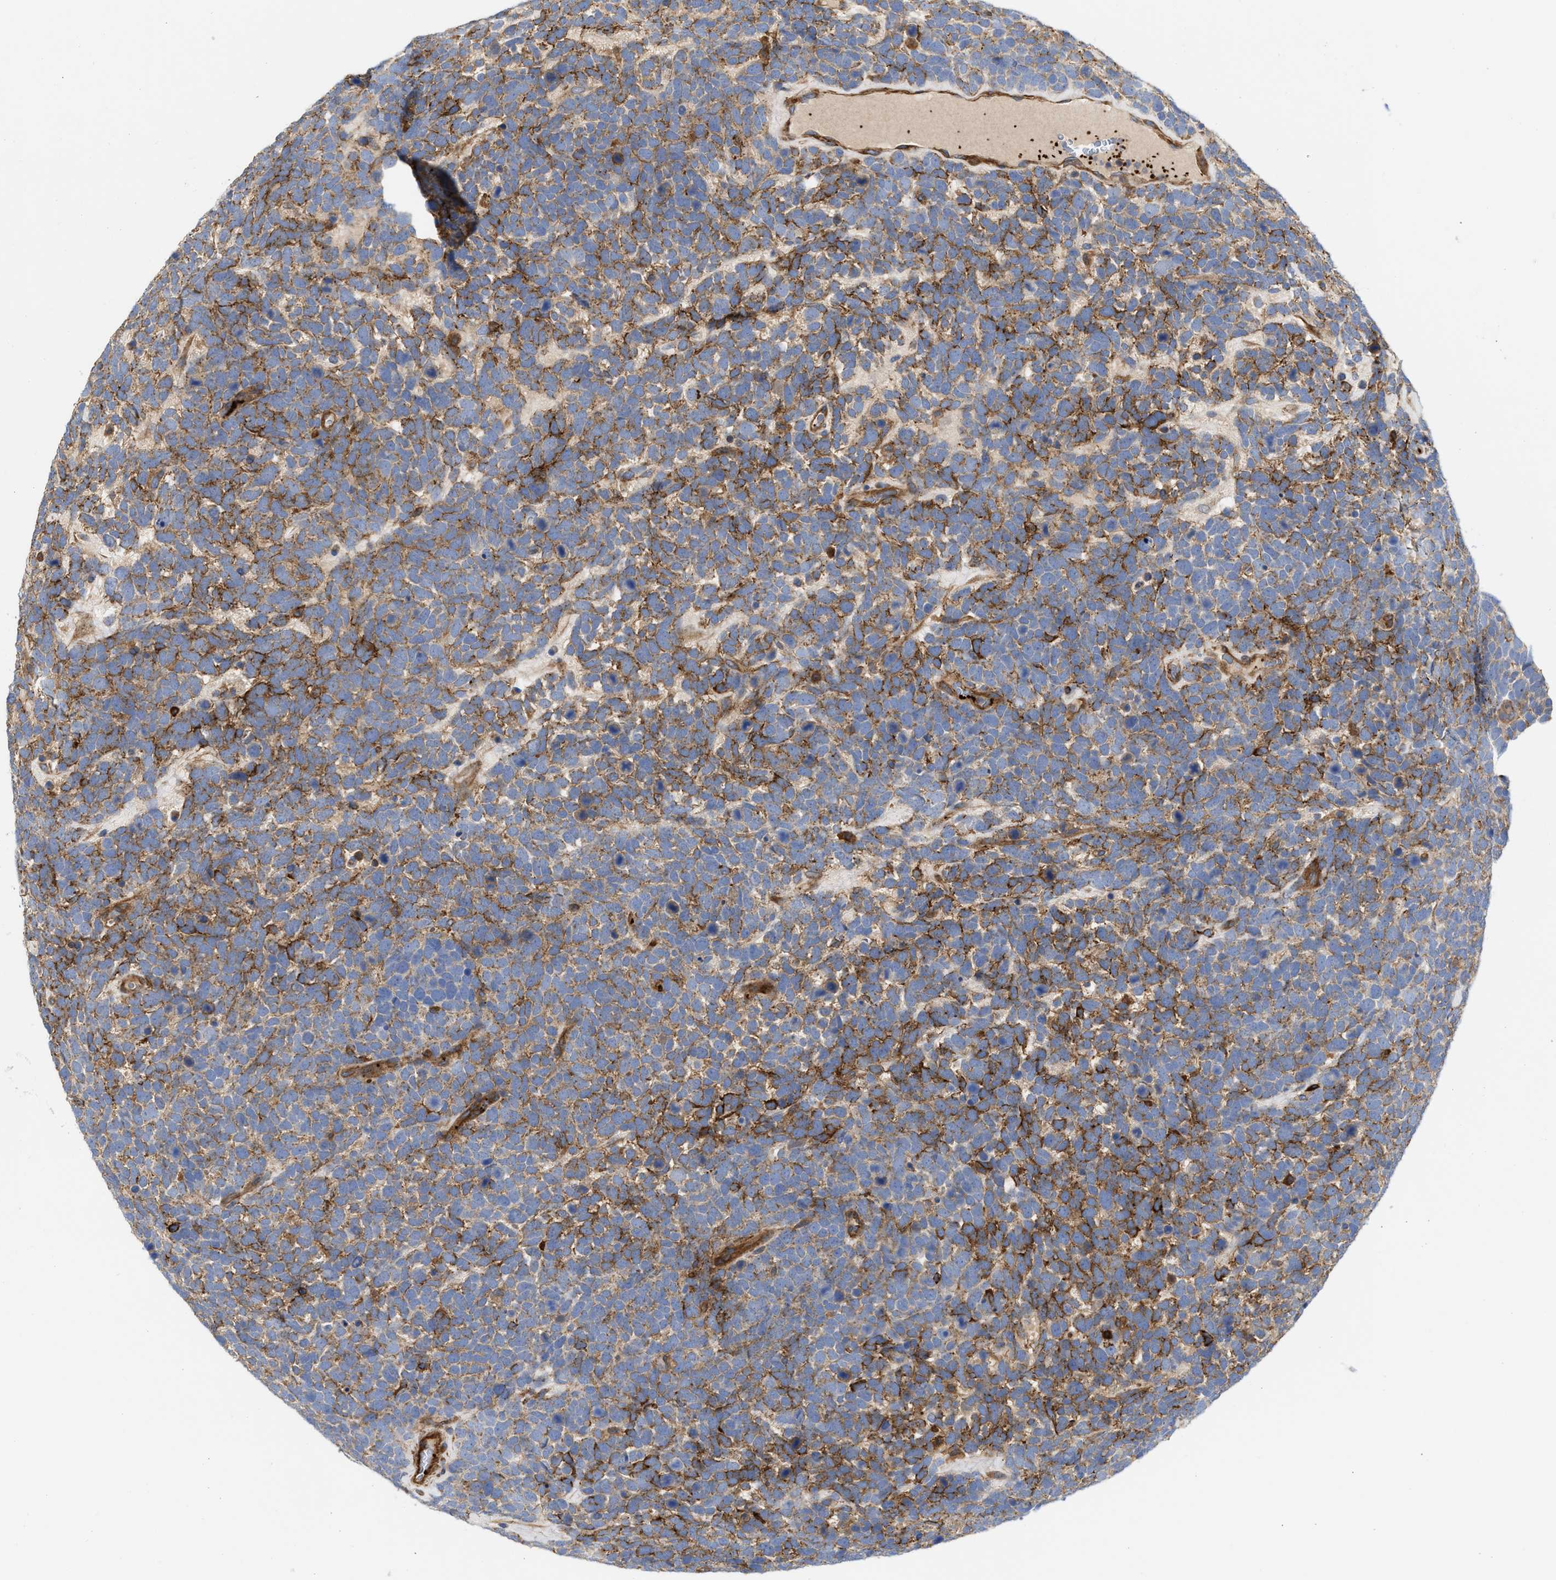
{"staining": {"intensity": "moderate", "quantity": "<25%", "location": "cytoplasmic/membranous"}, "tissue": "urothelial cancer", "cell_type": "Tumor cells", "image_type": "cancer", "snomed": [{"axis": "morphology", "description": "Urothelial carcinoma, High grade"}, {"axis": "topography", "description": "Urinary bladder"}], "caption": "The immunohistochemical stain shows moderate cytoplasmic/membranous staining in tumor cells of urothelial cancer tissue.", "gene": "HS3ST5", "patient": {"sex": "female", "age": 82}}